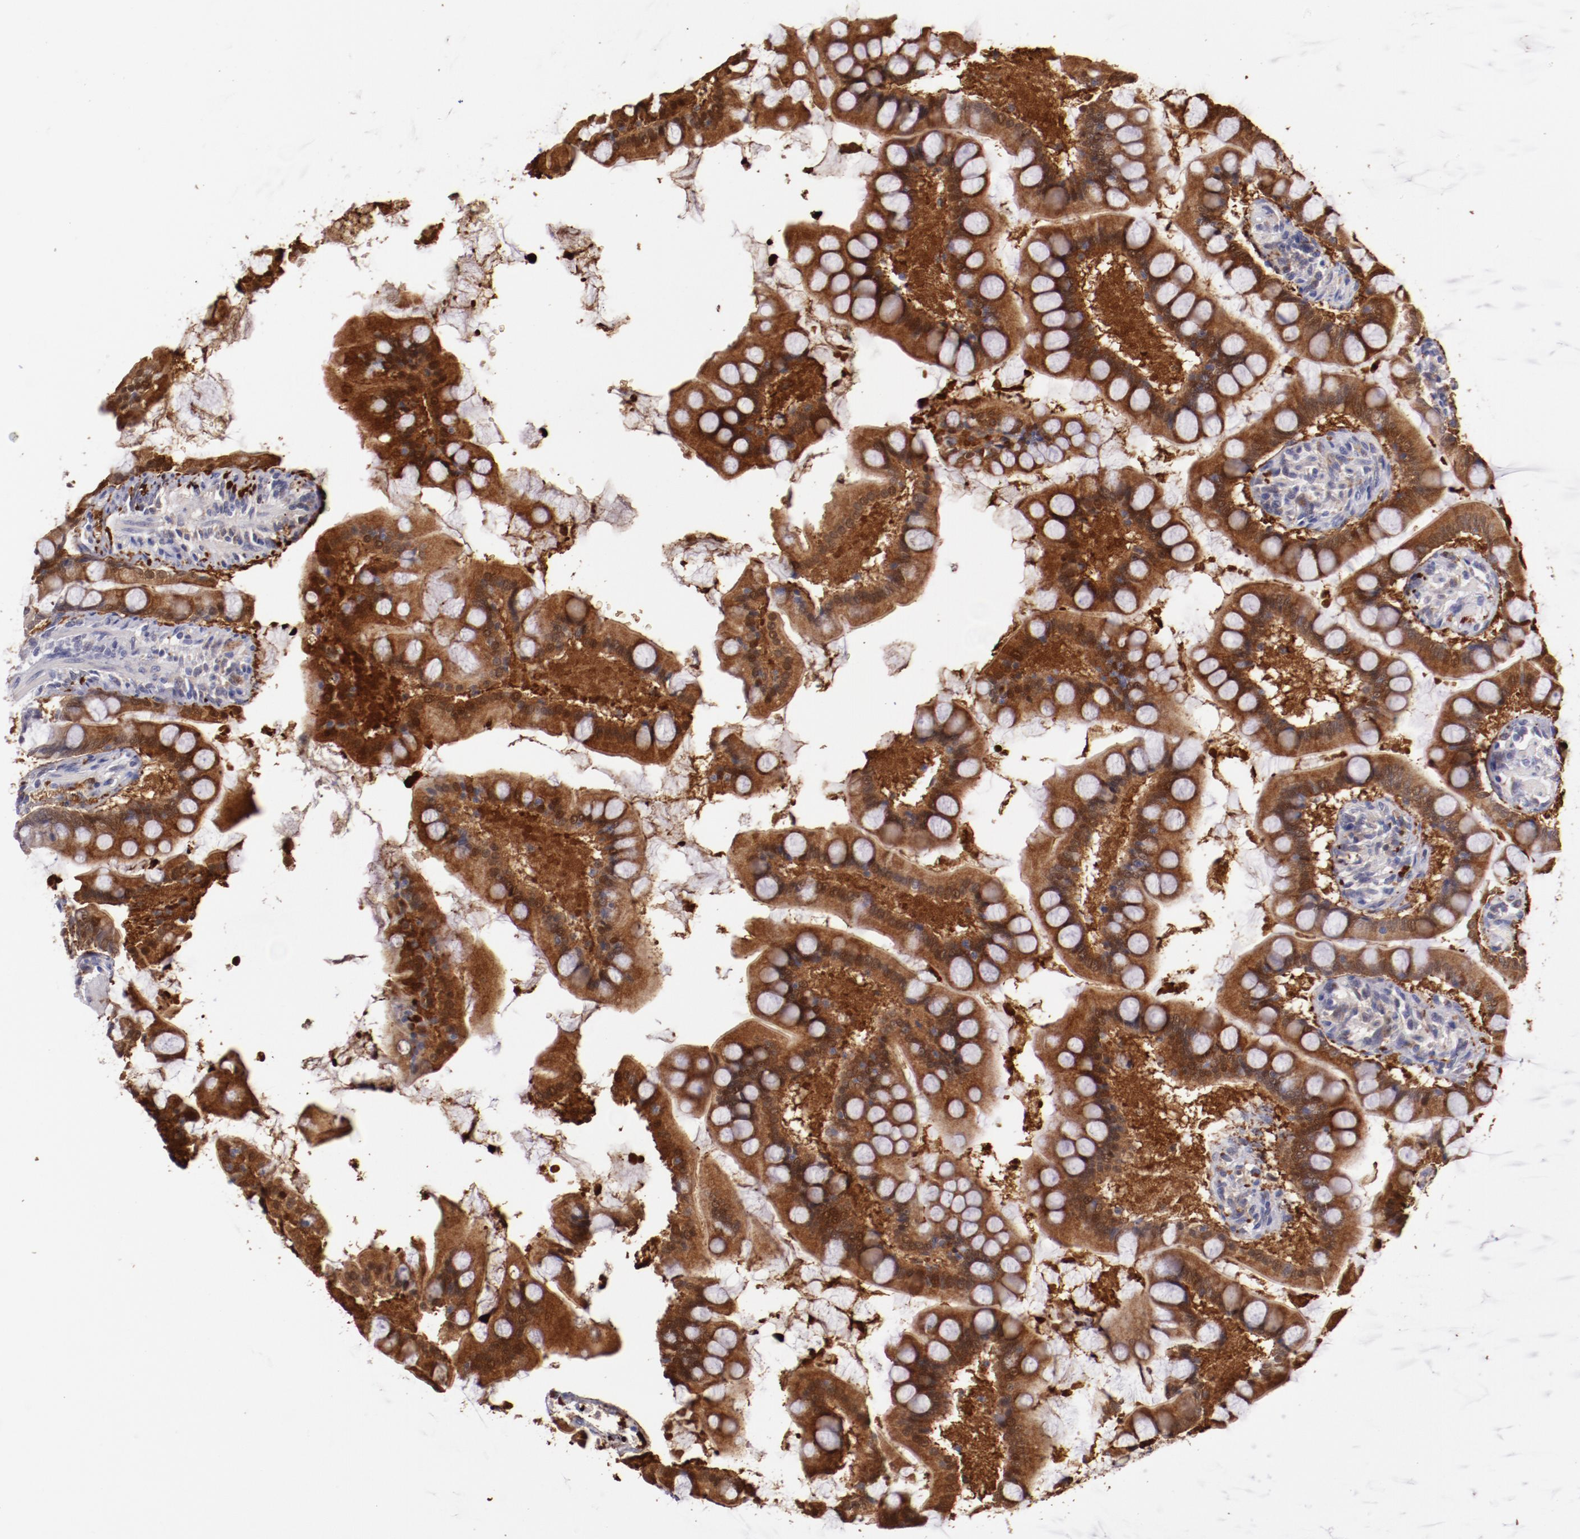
{"staining": {"intensity": "strong", "quantity": ">75%", "location": "cytoplasmic/membranous"}, "tissue": "small intestine", "cell_type": "Glandular cells", "image_type": "normal", "snomed": [{"axis": "morphology", "description": "Normal tissue, NOS"}, {"axis": "topography", "description": "Small intestine"}], "caption": "DAB (3,3'-diaminobenzidine) immunohistochemical staining of unremarkable small intestine exhibits strong cytoplasmic/membranous protein staining in about >75% of glandular cells. The staining was performed using DAB, with brown indicating positive protein expression. Nuclei are stained blue with hematoxylin.", "gene": "TRAF3", "patient": {"sex": "male", "age": 41}}